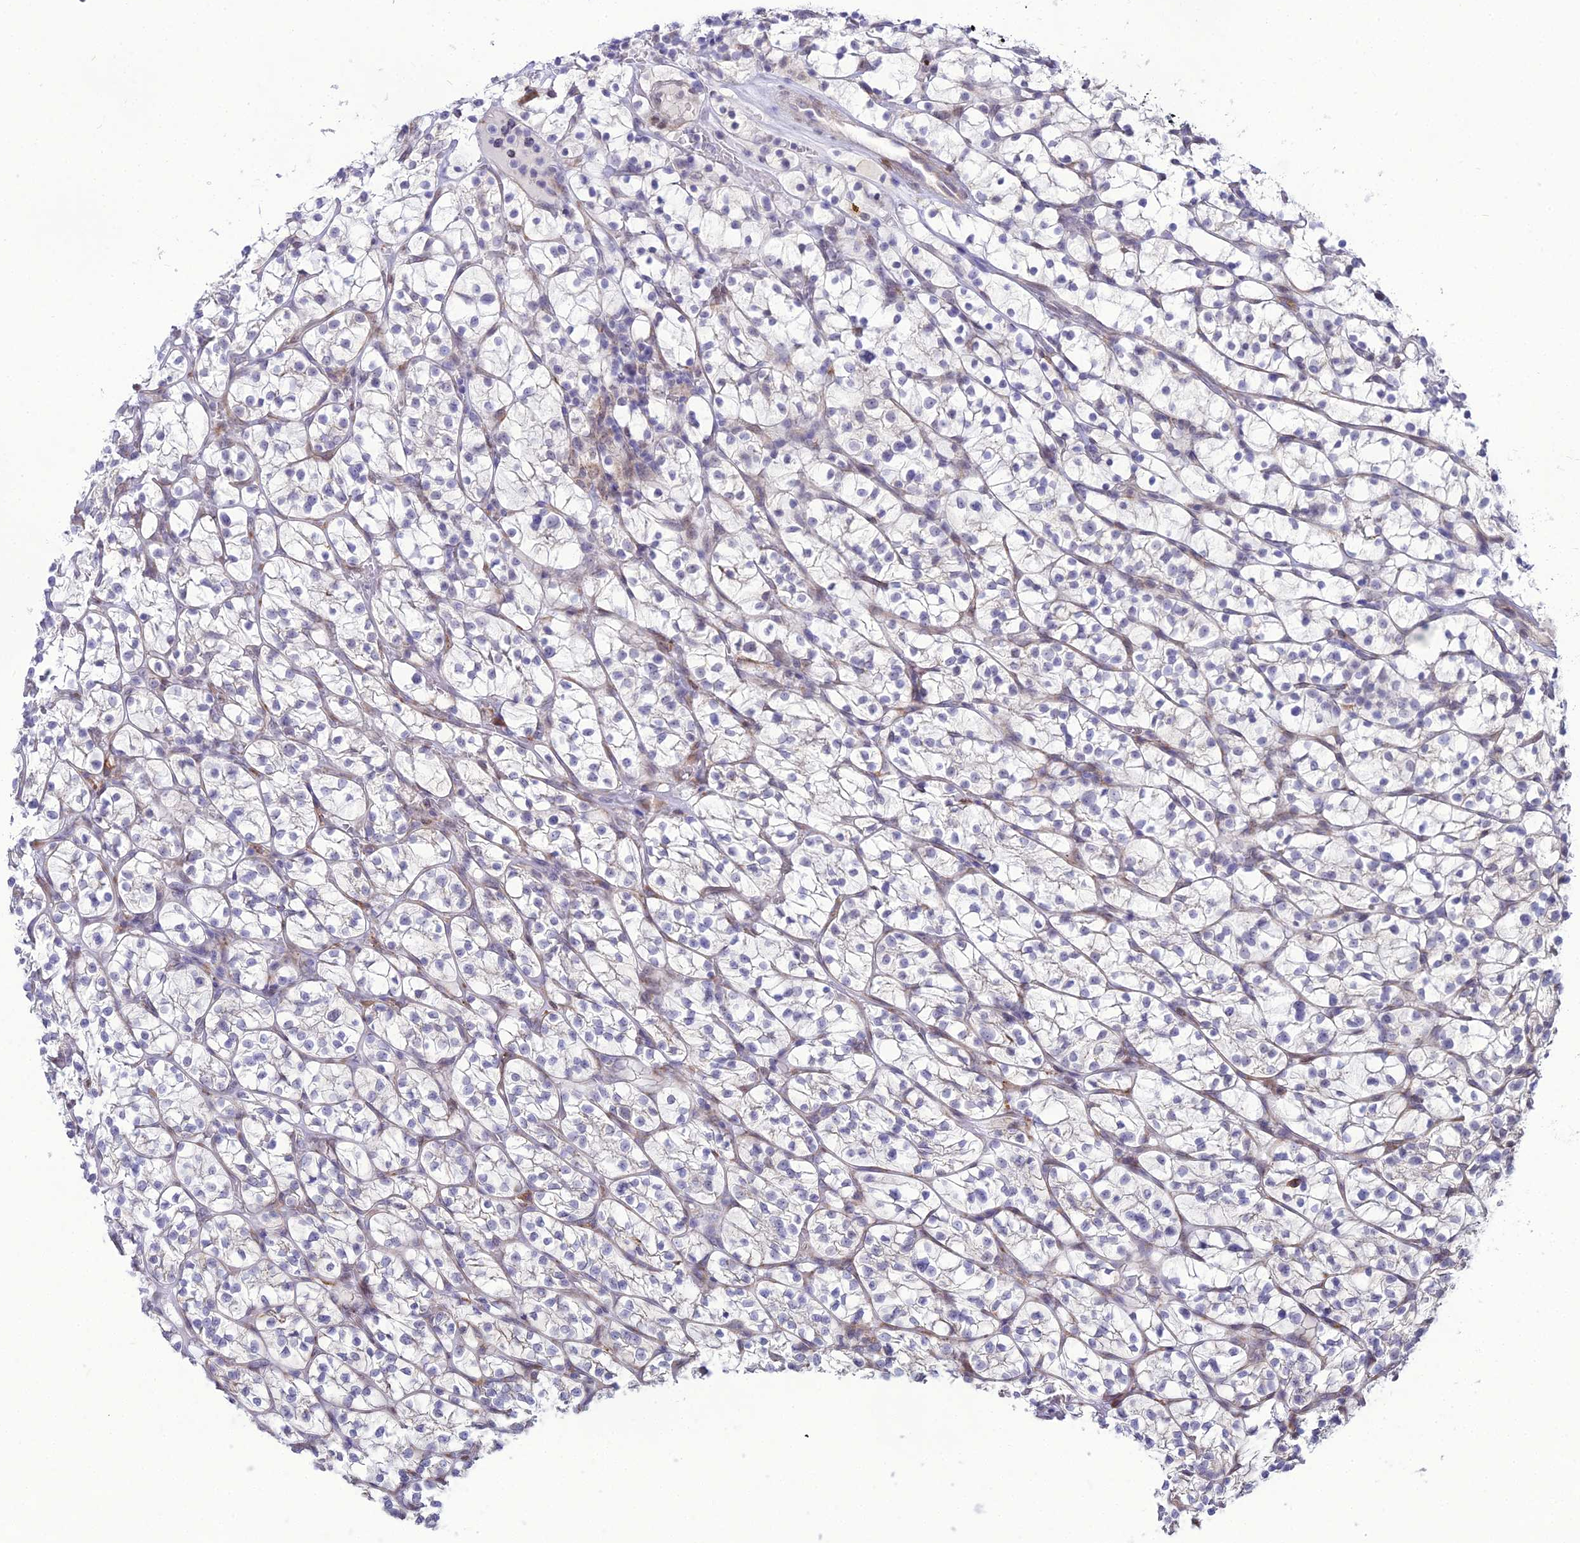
{"staining": {"intensity": "negative", "quantity": "none", "location": "none"}, "tissue": "renal cancer", "cell_type": "Tumor cells", "image_type": "cancer", "snomed": [{"axis": "morphology", "description": "Adenocarcinoma, NOS"}, {"axis": "topography", "description": "Kidney"}], "caption": "IHC of adenocarcinoma (renal) displays no positivity in tumor cells.", "gene": "TROAP", "patient": {"sex": "female", "age": 64}}